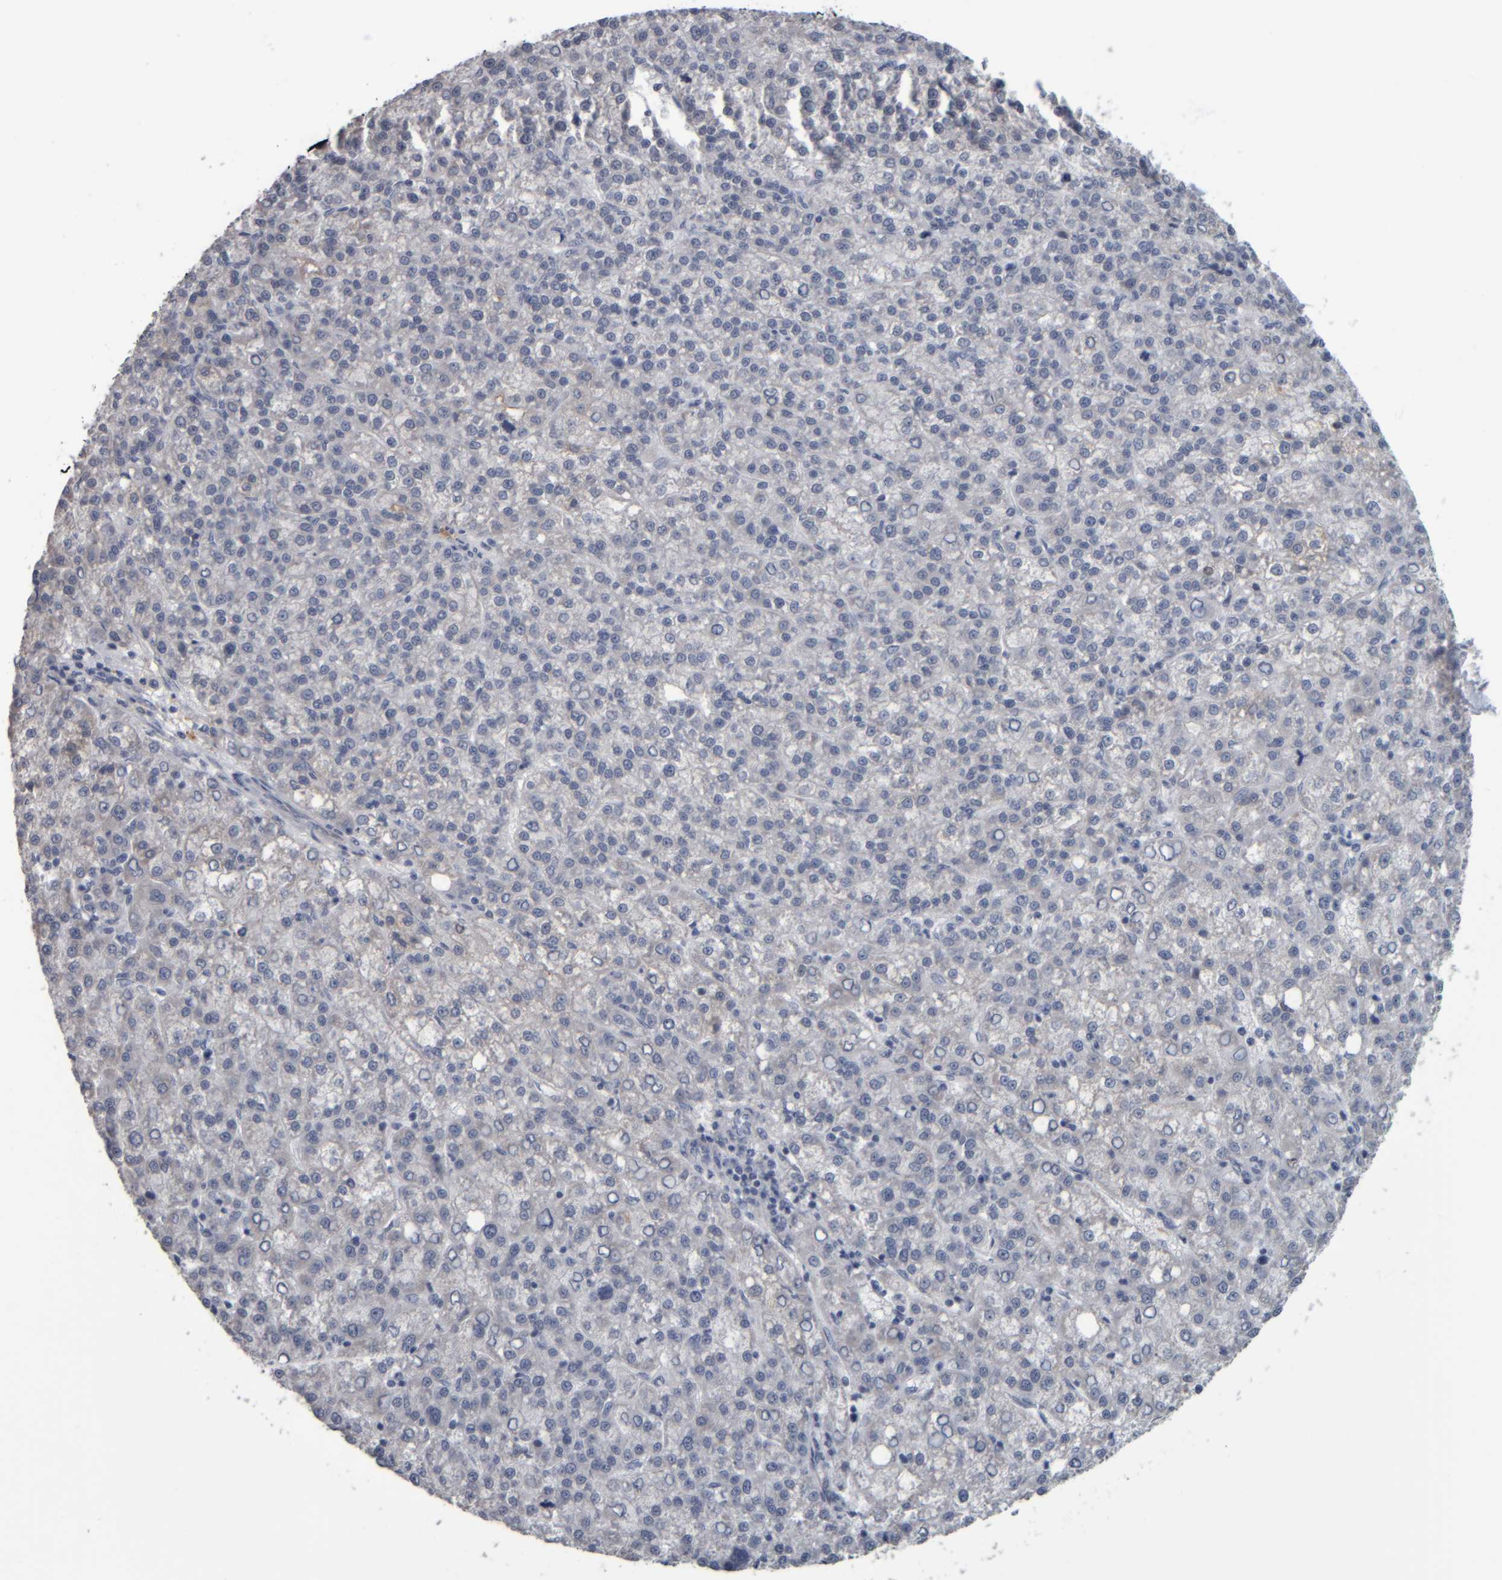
{"staining": {"intensity": "negative", "quantity": "none", "location": "none"}, "tissue": "liver cancer", "cell_type": "Tumor cells", "image_type": "cancer", "snomed": [{"axis": "morphology", "description": "Carcinoma, Hepatocellular, NOS"}, {"axis": "topography", "description": "Liver"}], "caption": "Immunohistochemistry micrograph of neoplastic tissue: human hepatocellular carcinoma (liver) stained with DAB demonstrates no significant protein staining in tumor cells.", "gene": "CAVIN4", "patient": {"sex": "female", "age": 58}}